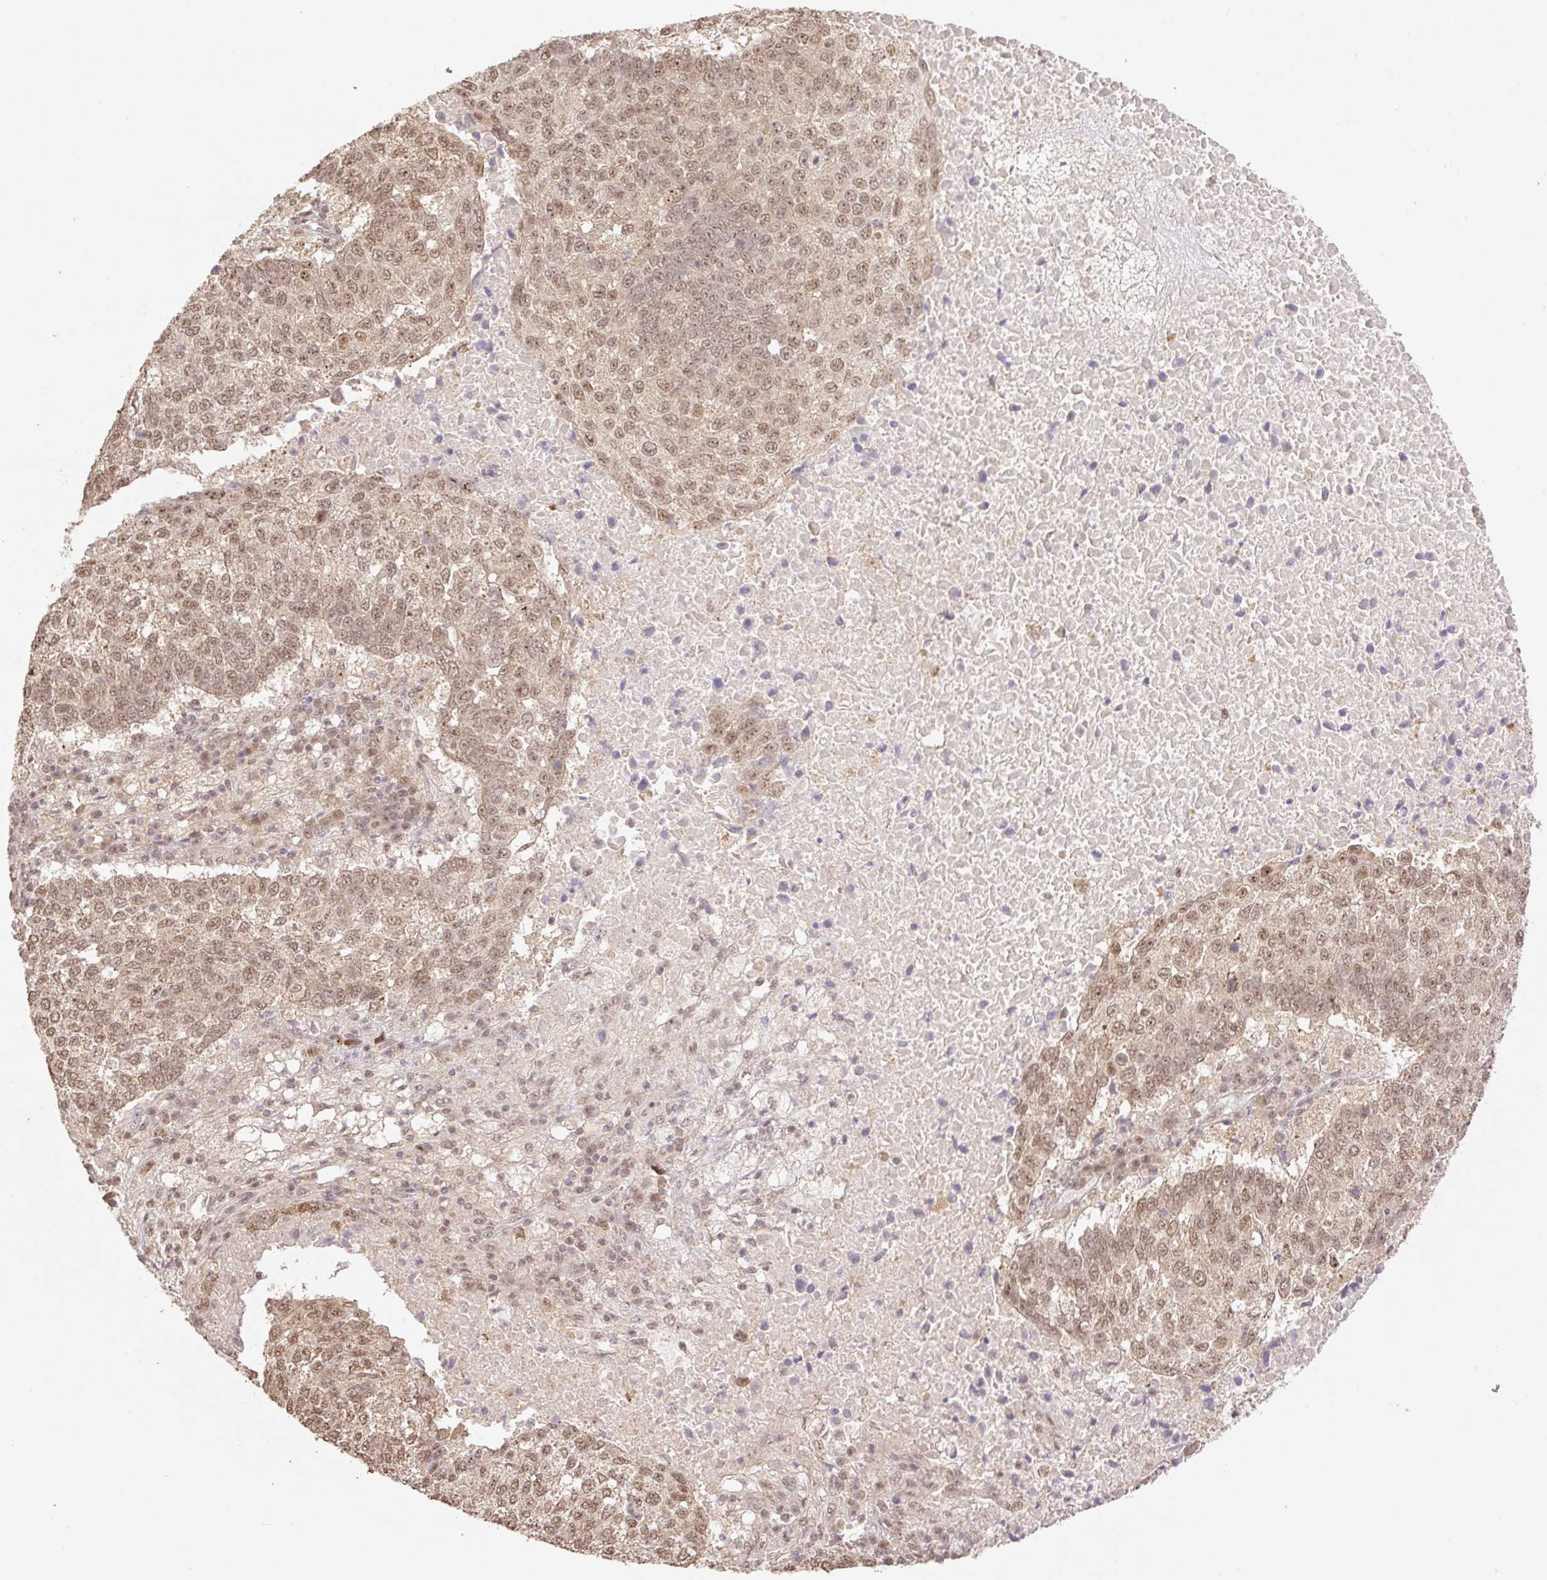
{"staining": {"intensity": "moderate", "quantity": ">75%", "location": "nuclear"}, "tissue": "lung cancer", "cell_type": "Tumor cells", "image_type": "cancer", "snomed": [{"axis": "morphology", "description": "Squamous cell carcinoma, NOS"}, {"axis": "topography", "description": "Lung"}], "caption": "Lung cancer tissue reveals moderate nuclear positivity in approximately >75% of tumor cells, visualized by immunohistochemistry.", "gene": "VPS25", "patient": {"sex": "male", "age": 73}}